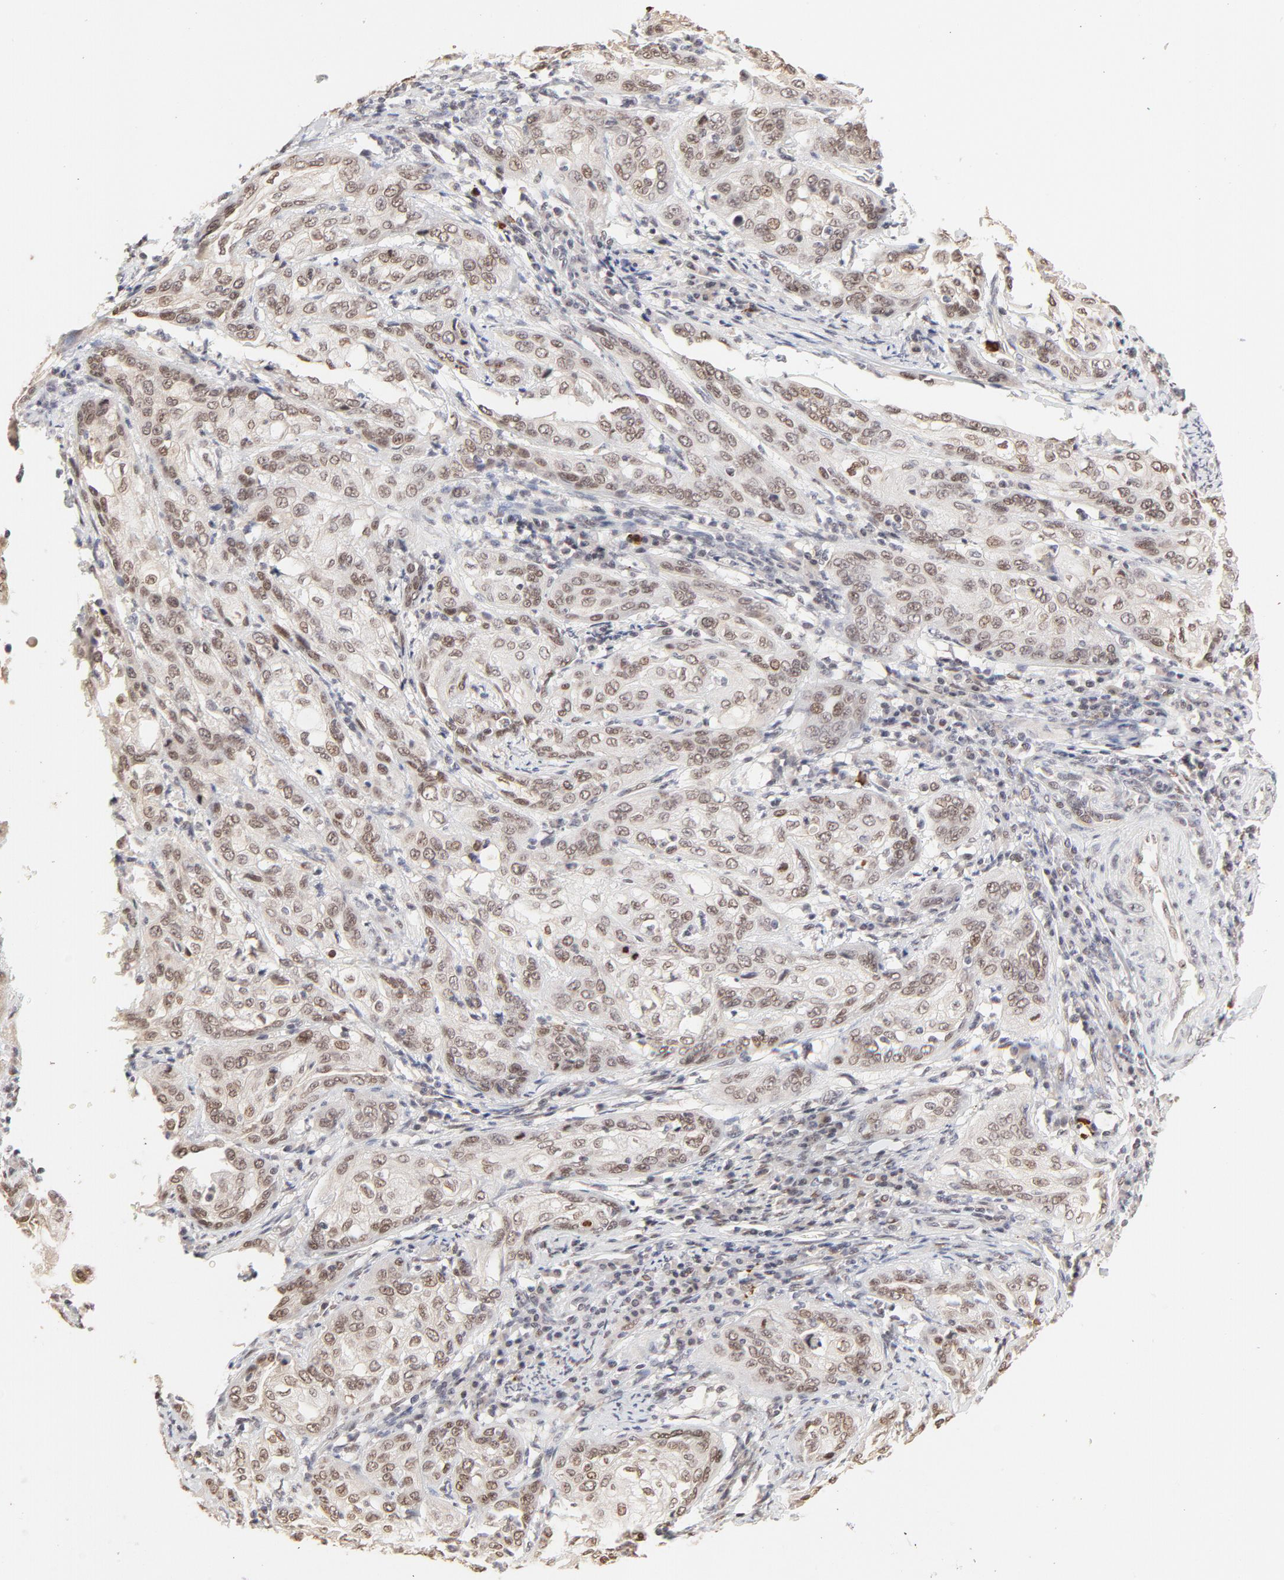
{"staining": {"intensity": "weak", "quantity": ">75%", "location": "nuclear"}, "tissue": "cervical cancer", "cell_type": "Tumor cells", "image_type": "cancer", "snomed": [{"axis": "morphology", "description": "Squamous cell carcinoma, NOS"}, {"axis": "topography", "description": "Cervix"}], "caption": "IHC image of neoplastic tissue: cervical squamous cell carcinoma stained using immunohistochemistry shows low levels of weak protein expression localized specifically in the nuclear of tumor cells, appearing as a nuclear brown color.", "gene": "PBX3", "patient": {"sex": "female", "age": 41}}